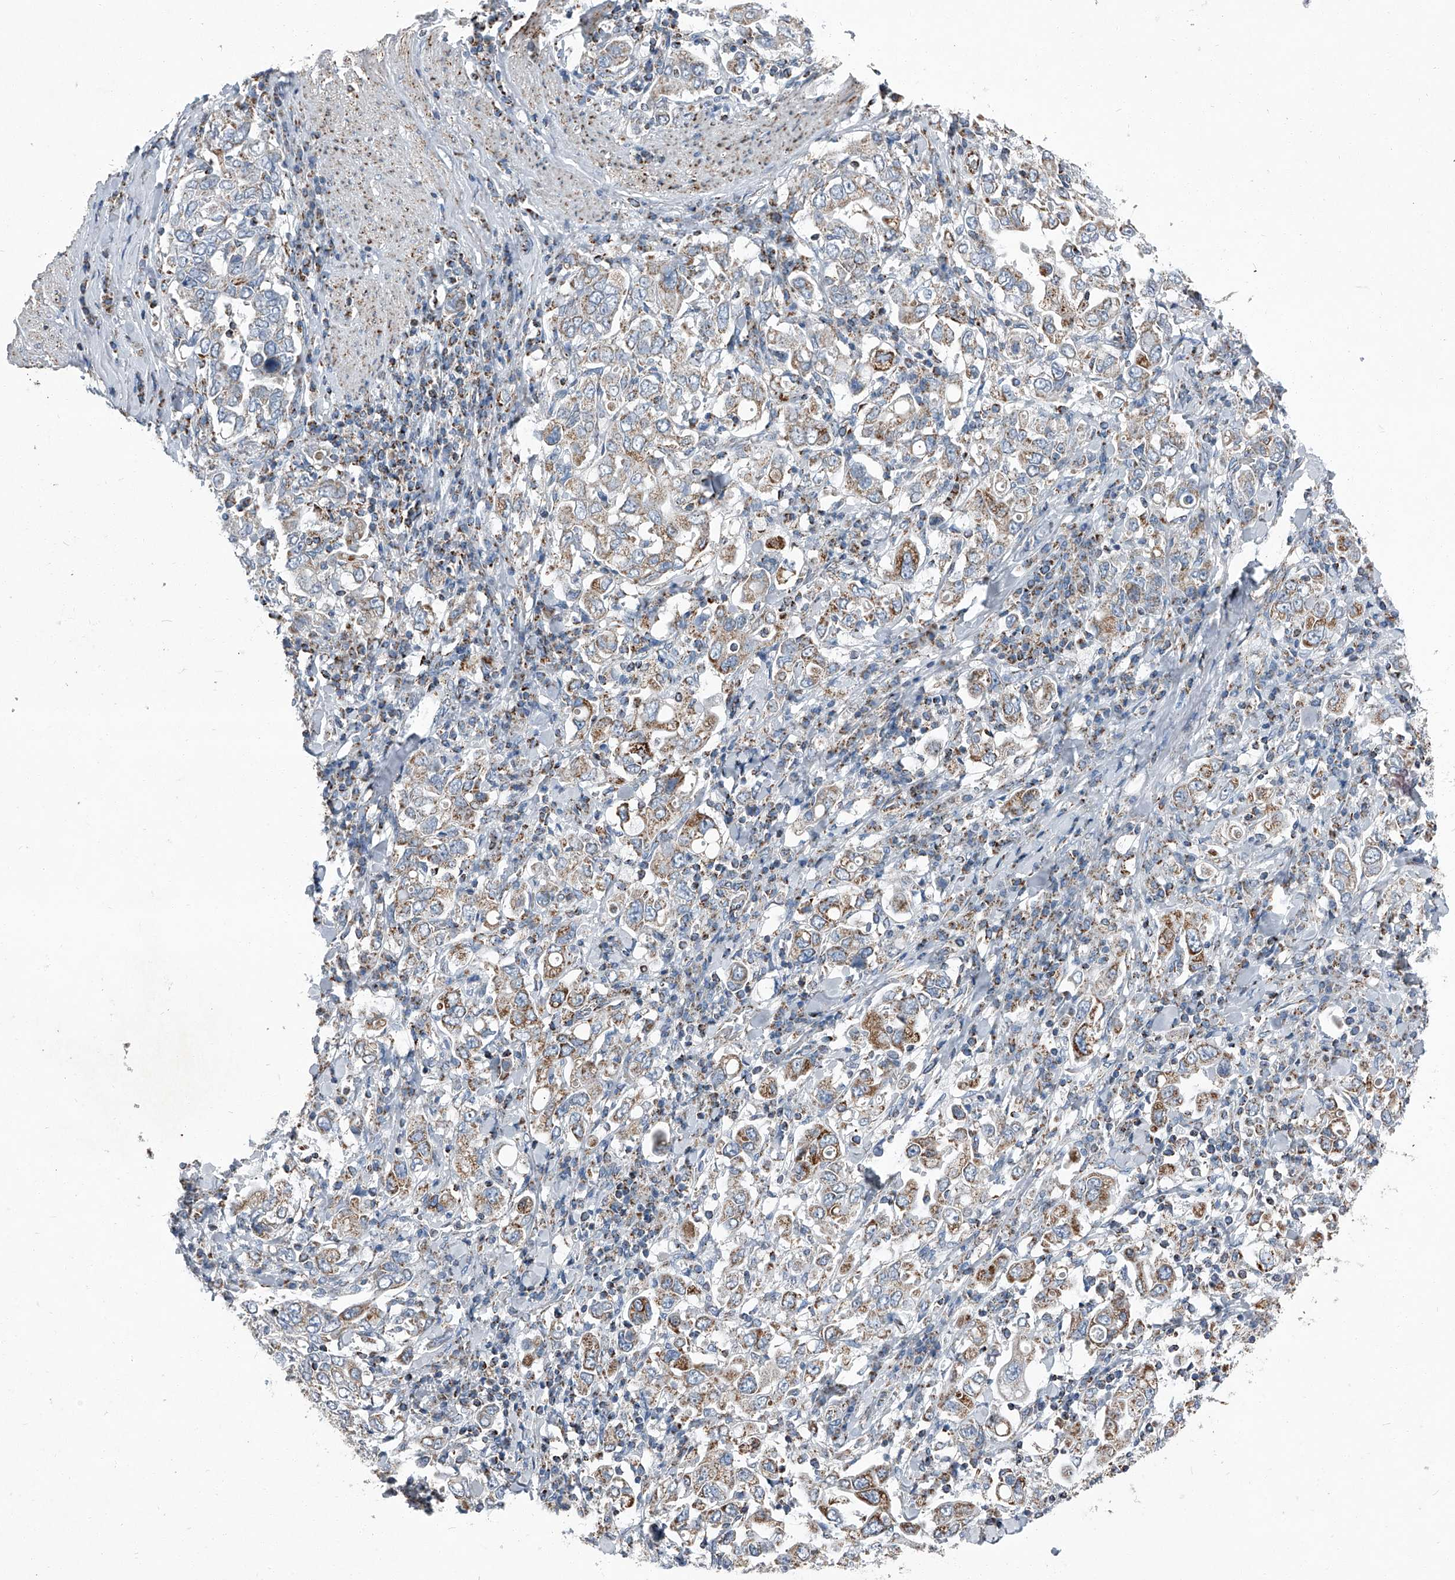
{"staining": {"intensity": "moderate", "quantity": "25%-75%", "location": "cytoplasmic/membranous"}, "tissue": "stomach cancer", "cell_type": "Tumor cells", "image_type": "cancer", "snomed": [{"axis": "morphology", "description": "Adenocarcinoma, NOS"}, {"axis": "topography", "description": "Stomach, upper"}], "caption": "Immunohistochemistry (IHC) of human stomach cancer (adenocarcinoma) displays medium levels of moderate cytoplasmic/membranous staining in approximately 25%-75% of tumor cells.", "gene": "CHRNA7", "patient": {"sex": "male", "age": 62}}